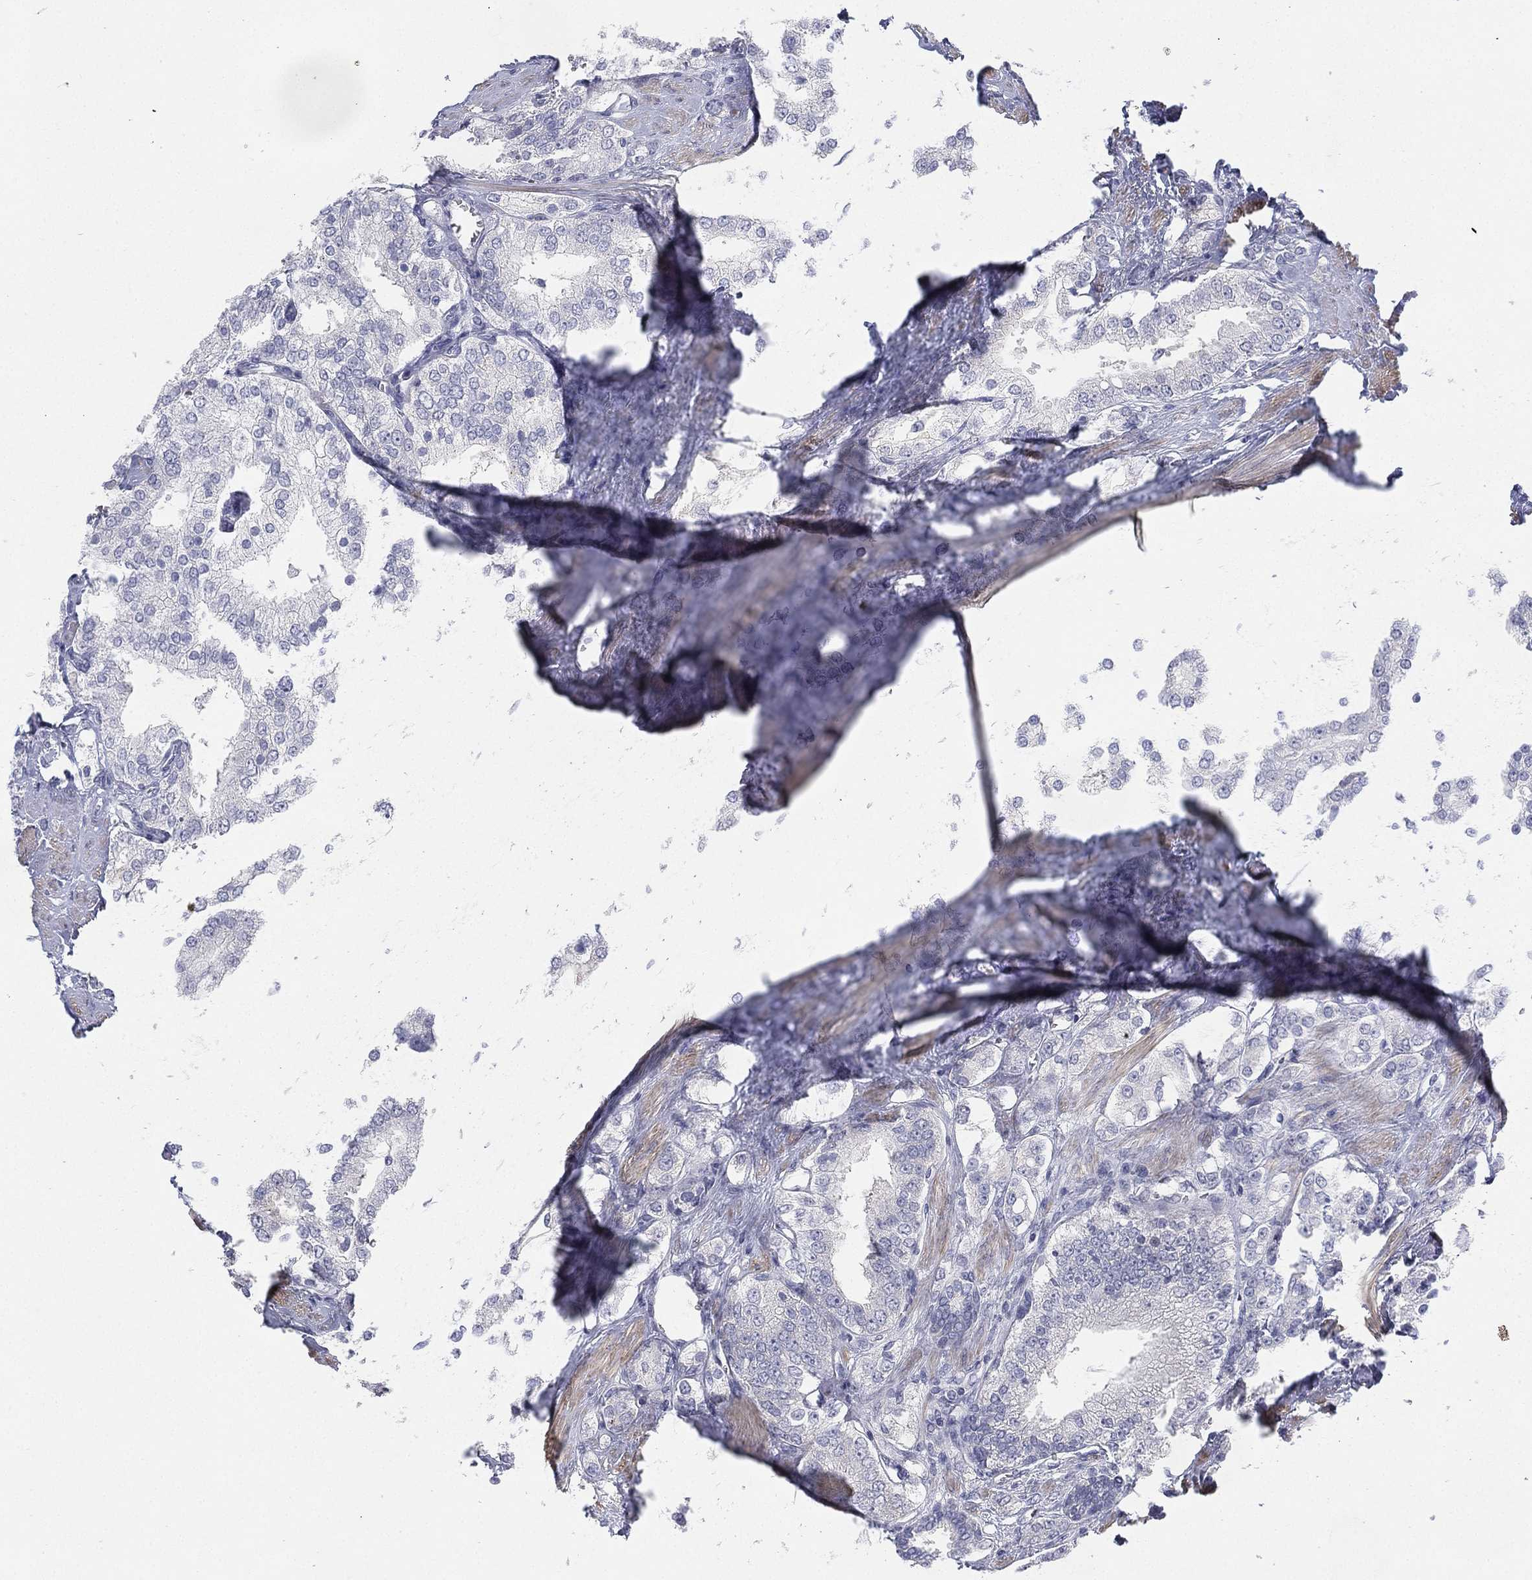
{"staining": {"intensity": "negative", "quantity": "none", "location": "none"}, "tissue": "prostate cancer", "cell_type": "Tumor cells", "image_type": "cancer", "snomed": [{"axis": "morphology", "description": "Adenocarcinoma, NOS"}, {"axis": "topography", "description": "Prostate and seminal vesicle, NOS"}, {"axis": "topography", "description": "Prostate"}], "caption": "Image shows no protein expression in tumor cells of prostate cancer (adenocarcinoma) tissue.", "gene": "HEATR4", "patient": {"sex": "male", "age": 67}}